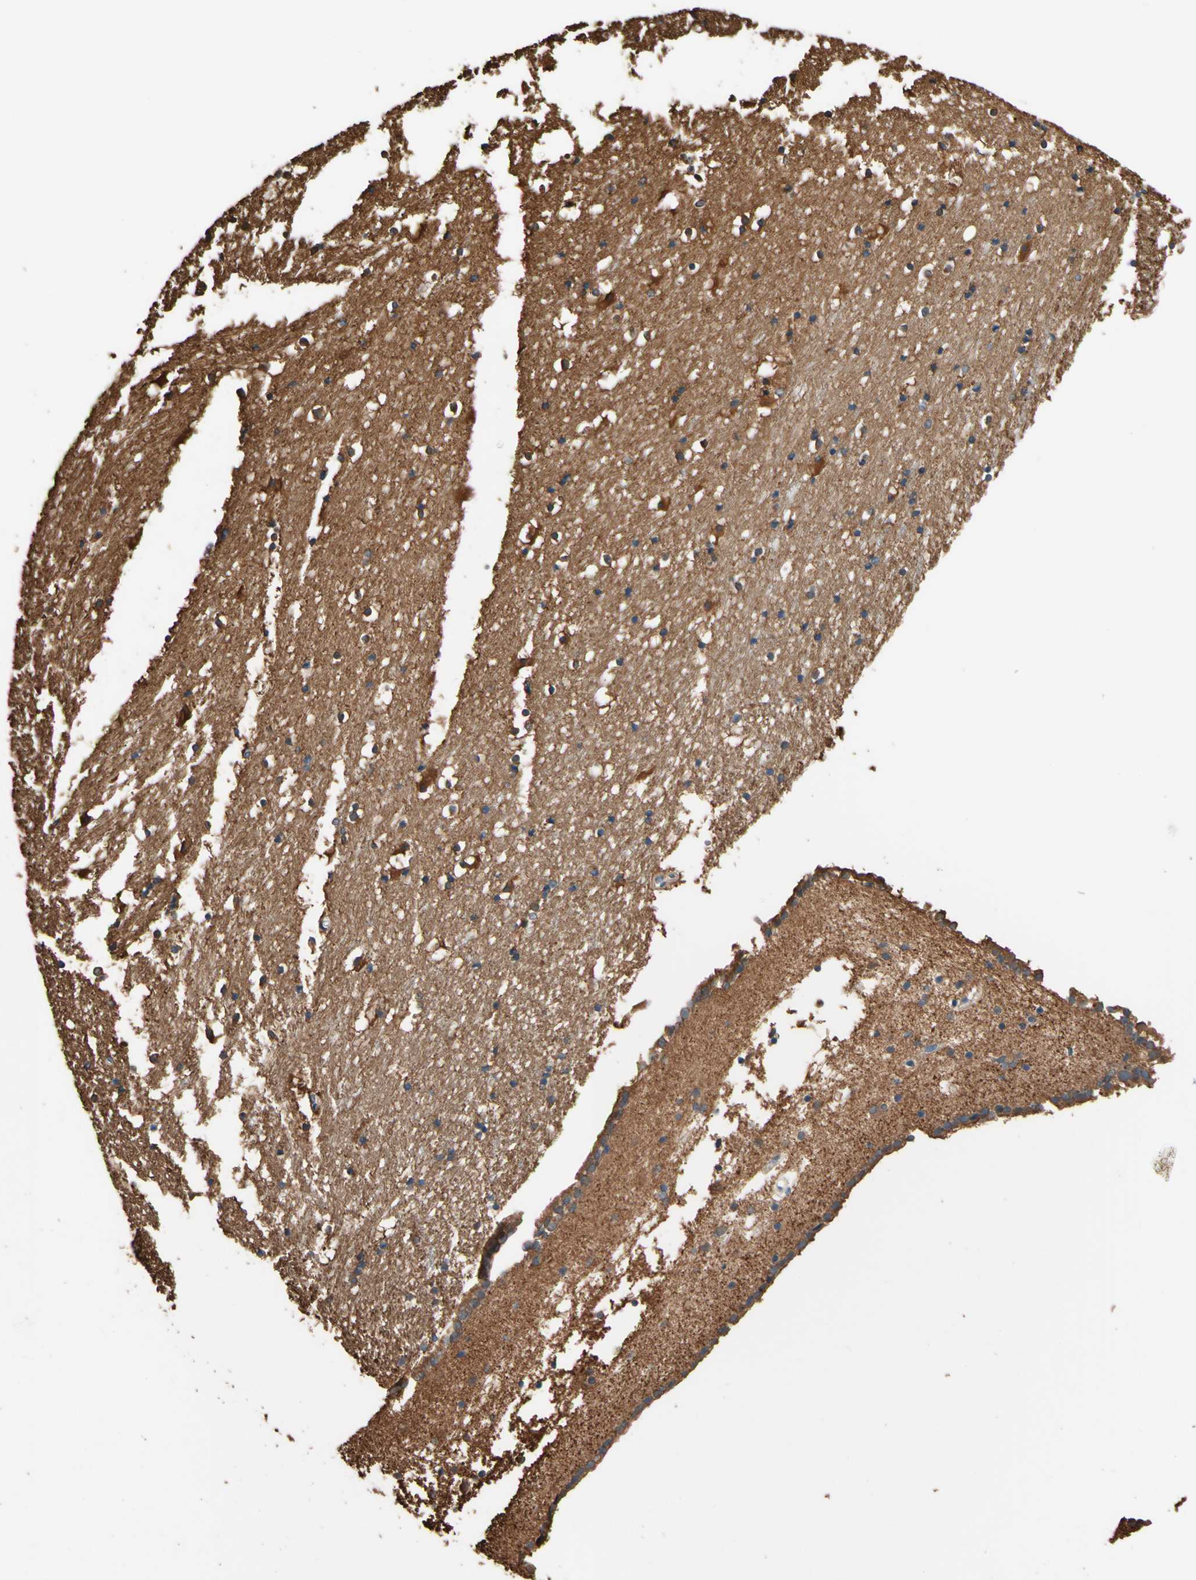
{"staining": {"intensity": "negative", "quantity": "none", "location": "none"}, "tissue": "caudate", "cell_type": "Glial cells", "image_type": "normal", "snomed": [{"axis": "morphology", "description": "Normal tissue, NOS"}, {"axis": "topography", "description": "Lateral ventricle wall"}], "caption": "Immunohistochemistry micrograph of benign caudate: caudate stained with DAB exhibits no significant protein positivity in glial cells. The staining was performed using DAB (3,3'-diaminobenzidine) to visualize the protein expression in brown, while the nuclei were stained in blue with hematoxylin (Magnification: 20x).", "gene": "DPYSL3", "patient": {"sex": "male", "age": 45}}